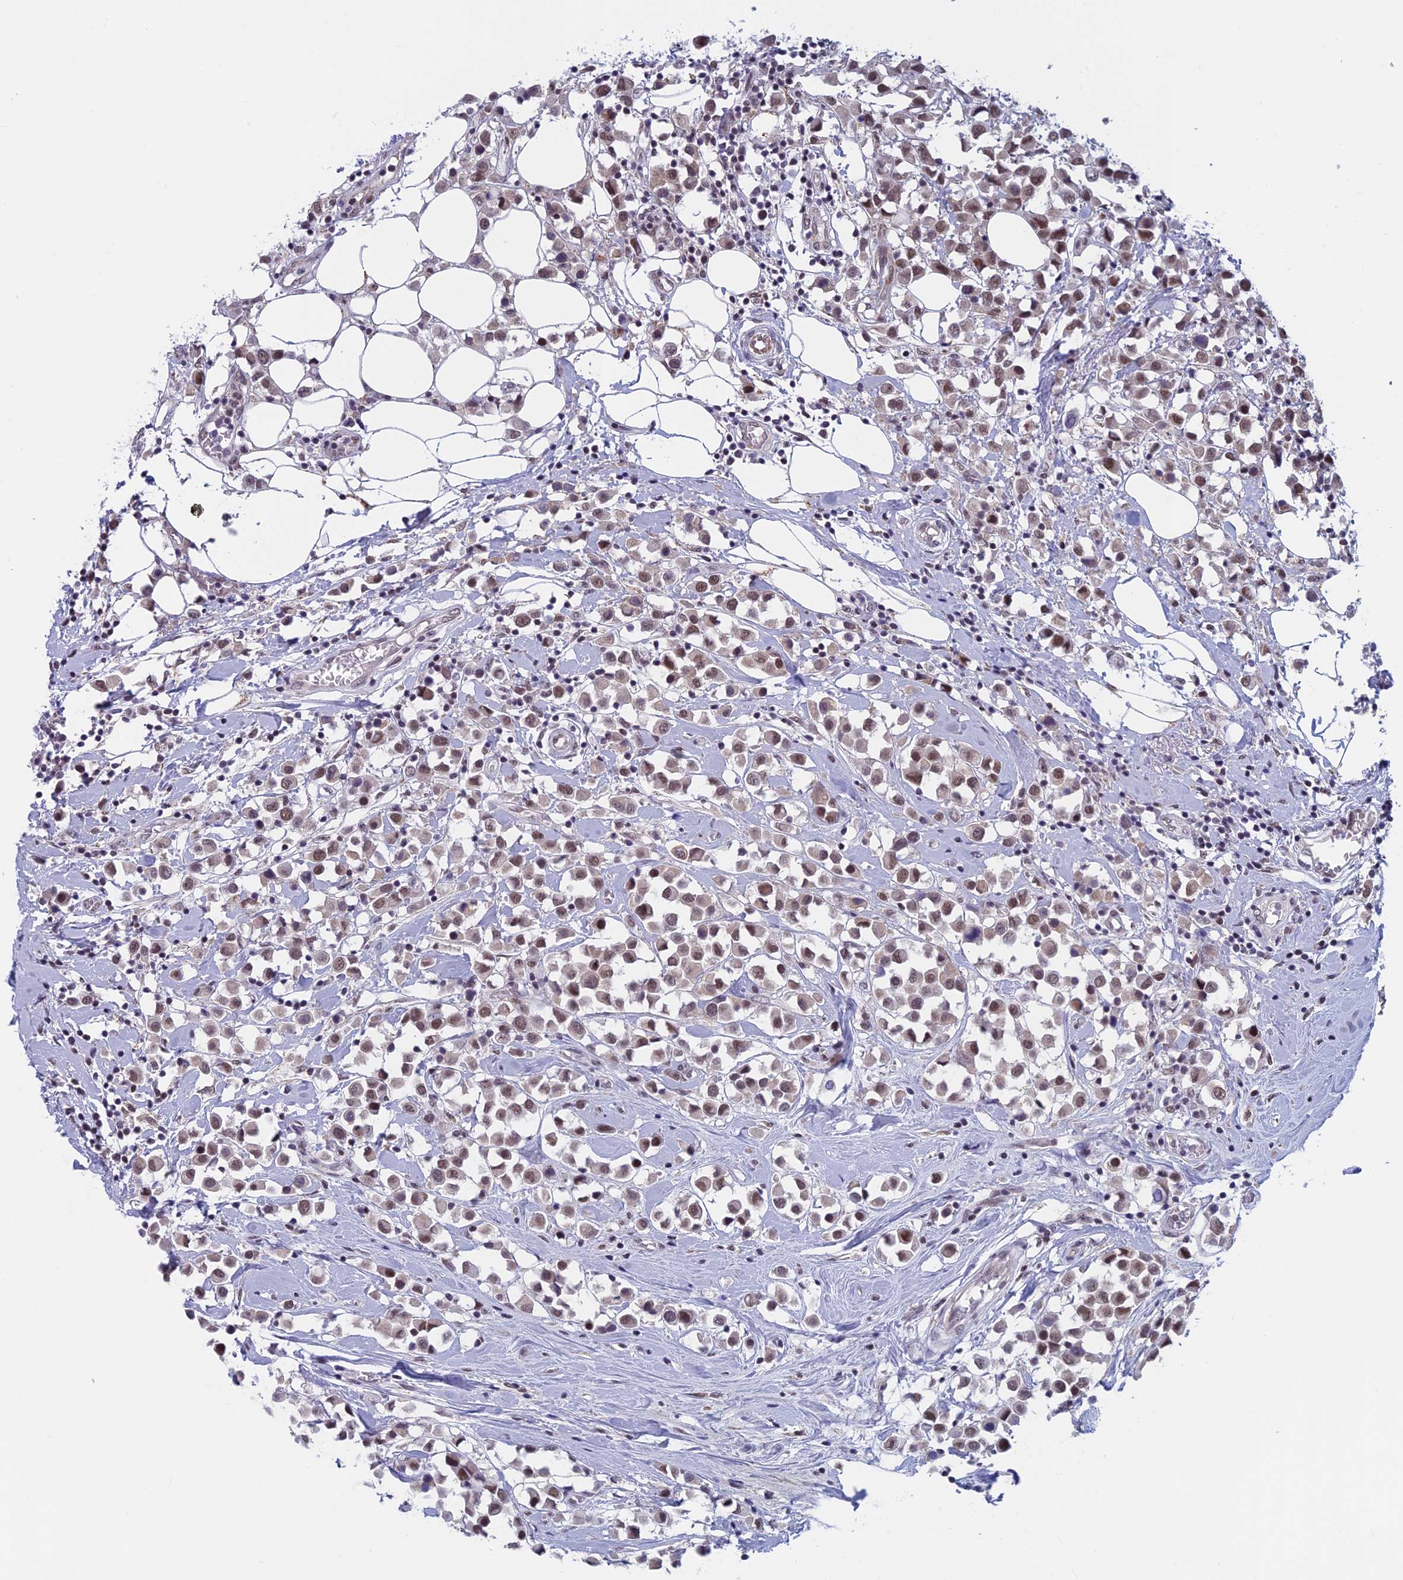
{"staining": {"intensity": "moderate", "quantity": ">75%", "location": "nuclear"}, "tissue": "breast cancer", "cell_type": "Tumor cells", "image_type": "cancer", "snomed": [{"axis": "morphology", "description": "Duct carcinoma"}, {"axis": "topography", "description": "Breast"}], "caption": "Immunohistochemical staining of breast intraductal carcinoma demonstrates medium levels of moderate nuclear protein staining in approximately >75% of tumor cells.", "gene": "ASH2L", "patient": {"sex": "female", "age": 61}}